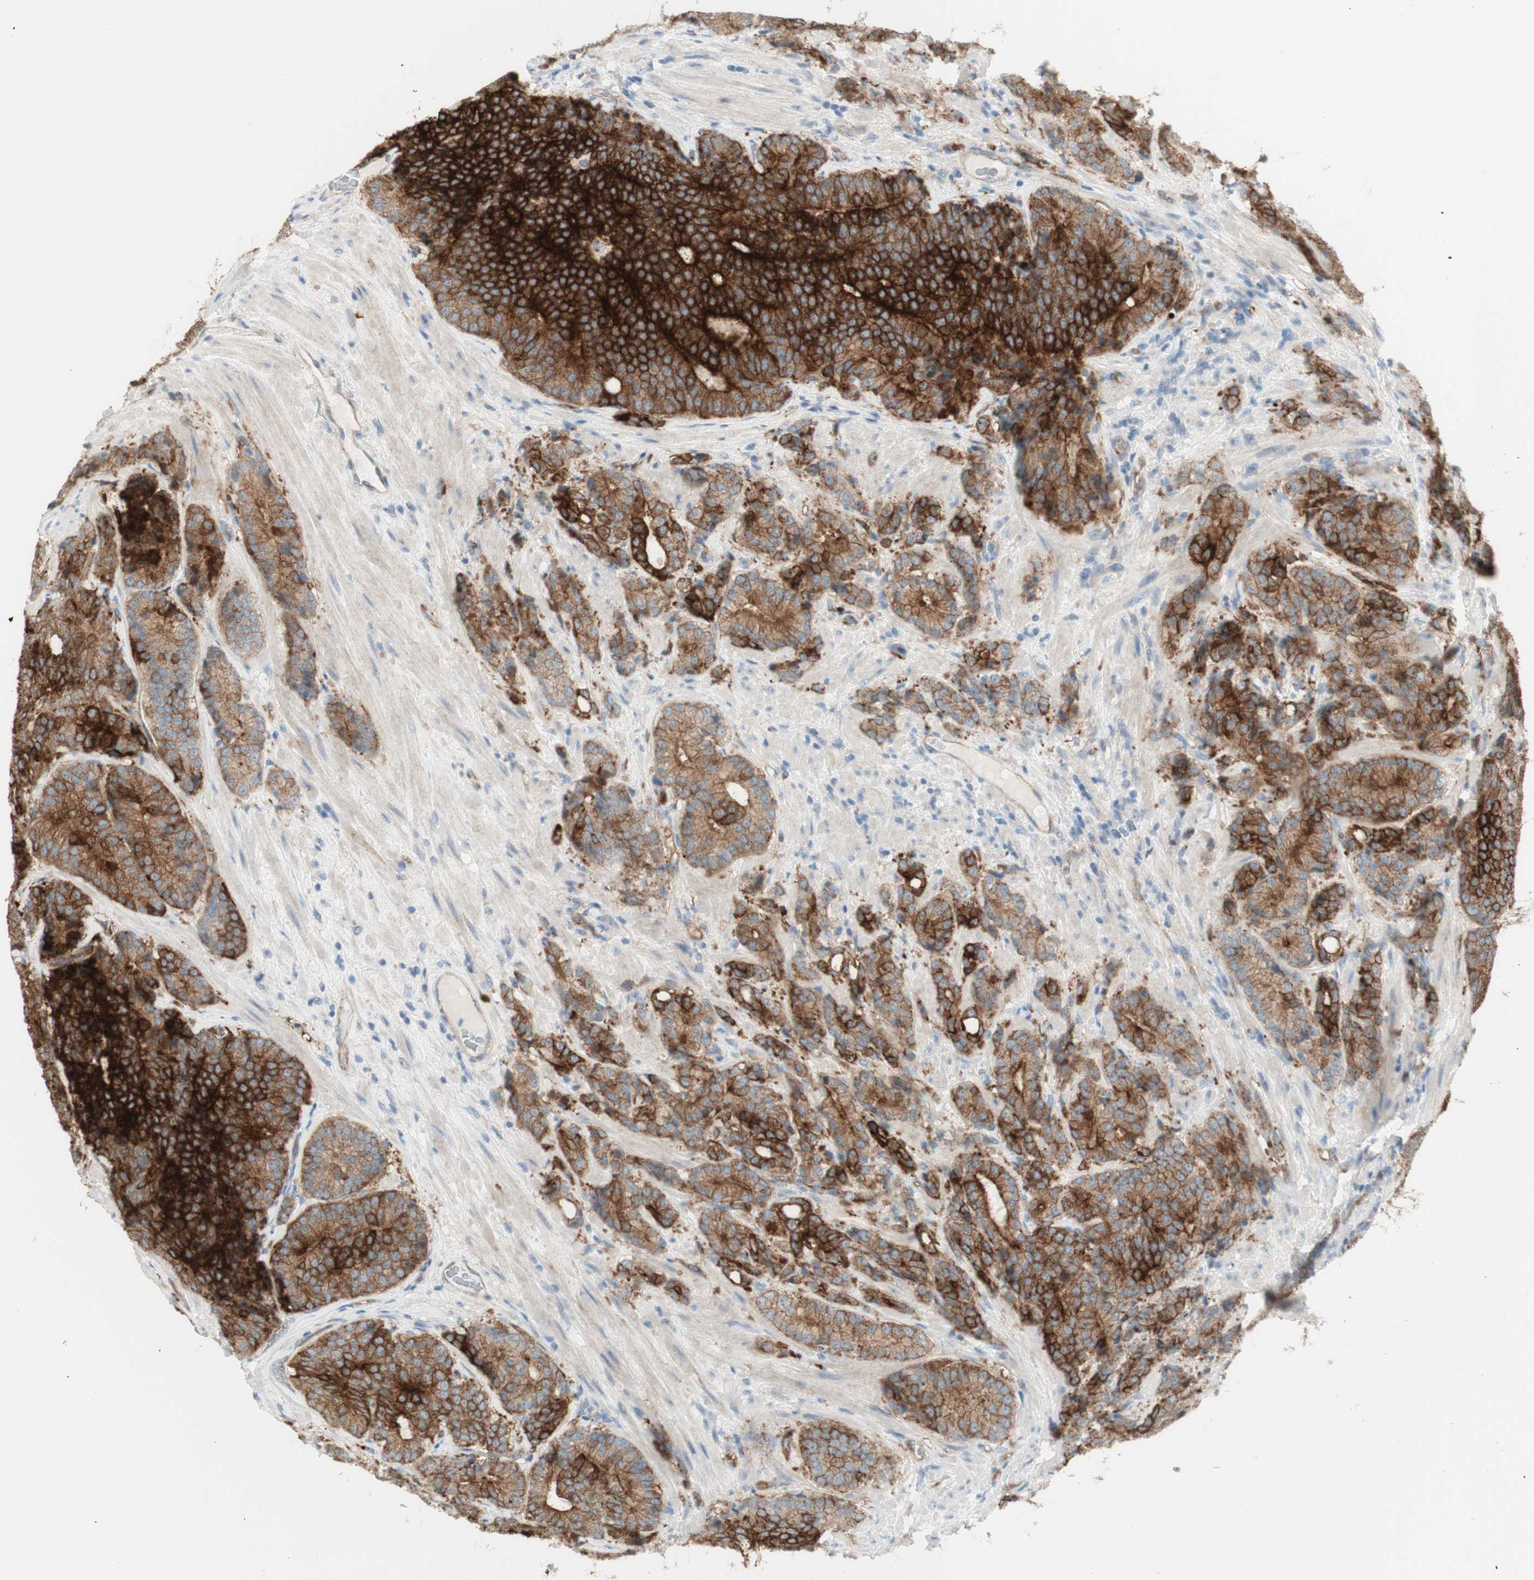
{"staining": {"intensity": "strong", "quantity": "25%-75%", "location": "cytoplasmic/membranous"}, "tissue": "prostate cancer", "cell_type": "Tumor cells", "image_type": "cancer", "snomed": [{"axis": "morphology", "description": "Adenocarcinoma, High grade"}, {"axis": "topography", "description": "Prostate"}], "caption": "Tumor cells display high levels of strong cytoplasmic/membranous expression in about 25%-75% of cells in prostate cancer (high-grade adenocarcinoma).", "gene": "MYO6", "patient": {"sex": "male", "age": 61}}